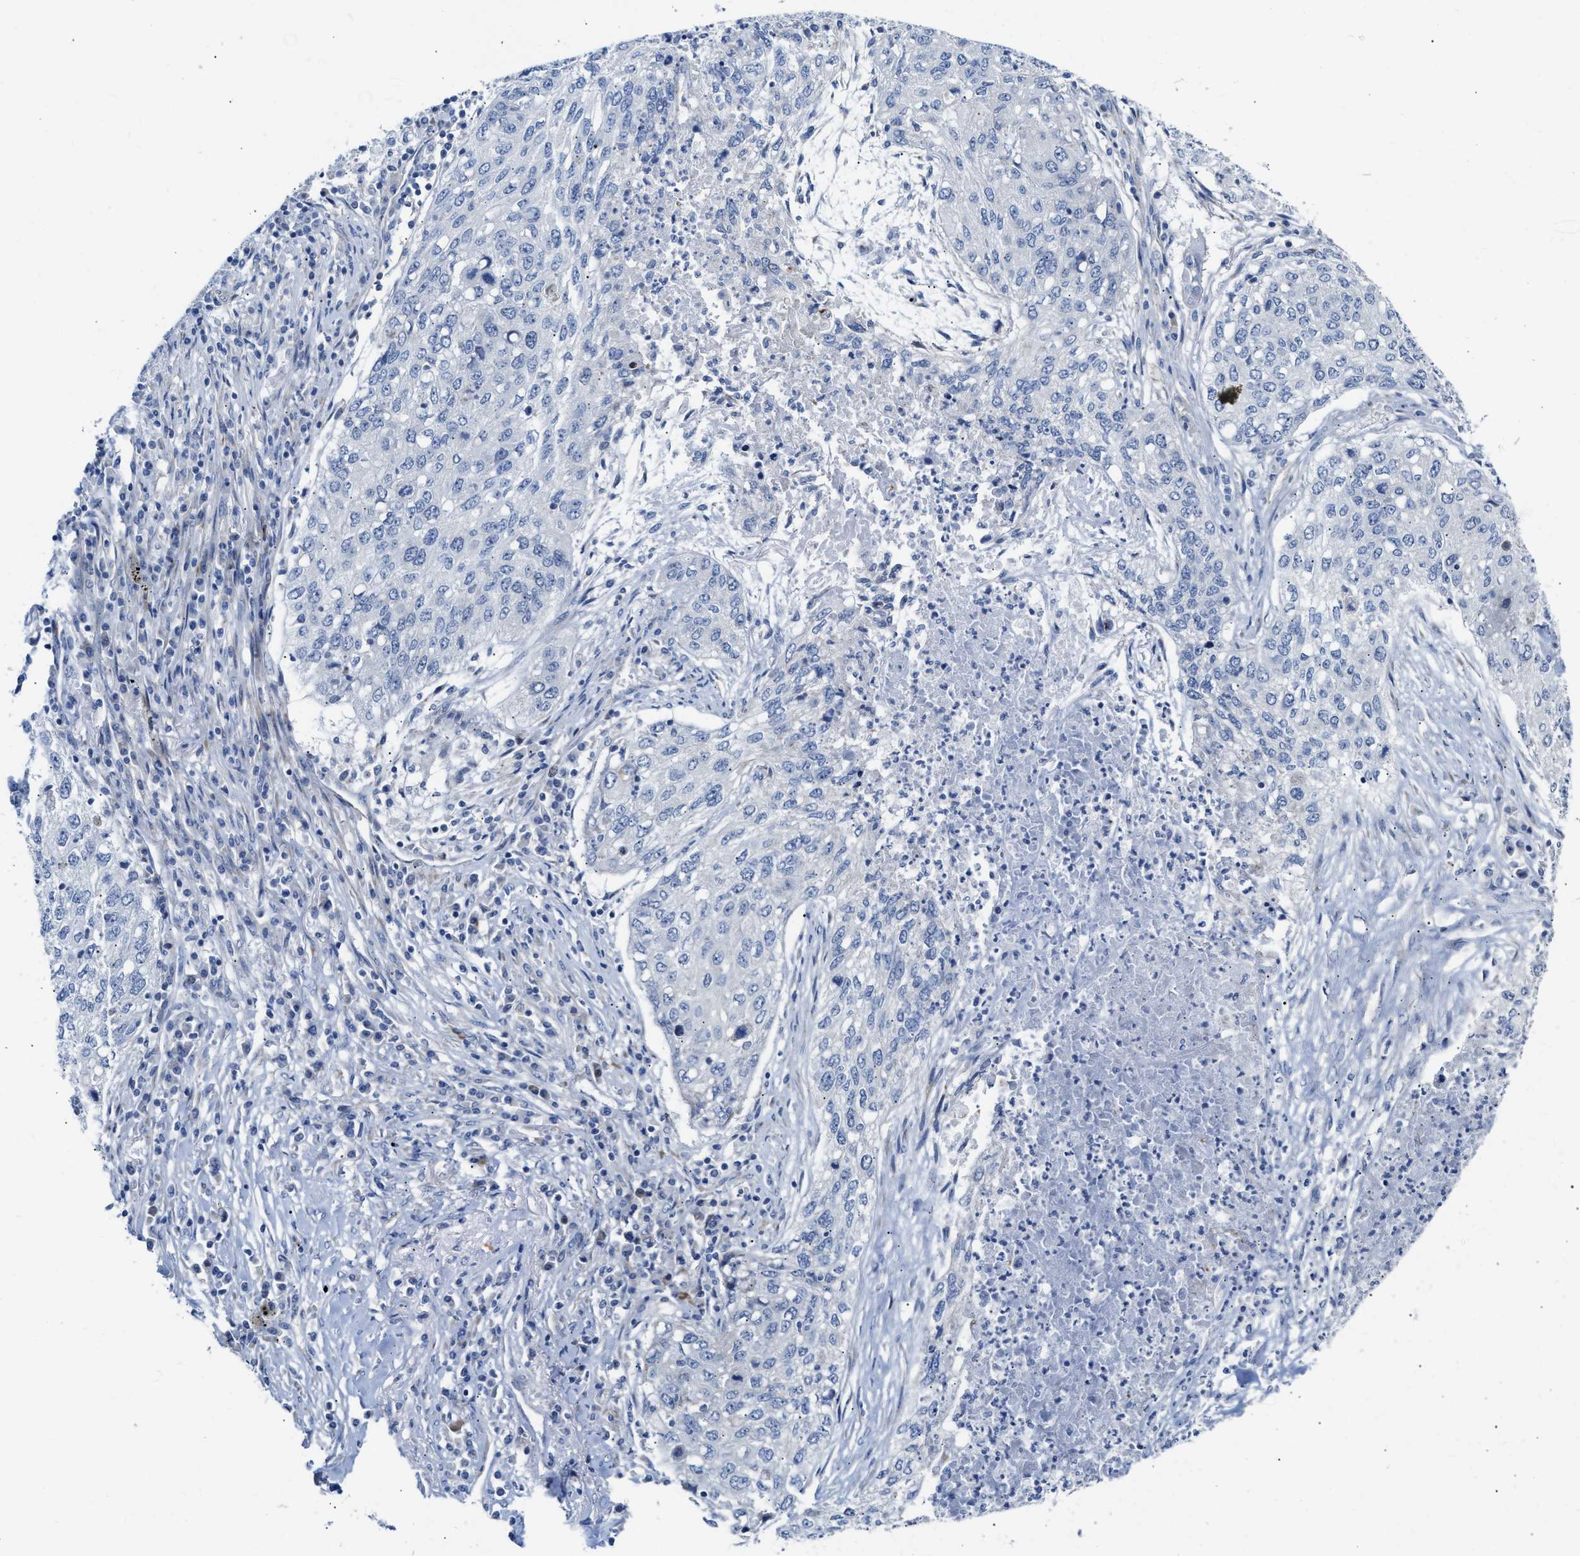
{"staining": {"intensity": "negative", "quantity": "none", "location": "none"}, "tissue": "lung cancer", "cell_type": "Tumor cells", "image_type": "cancer", "snomed": [{"axis": "morphology", "description": "Squamous cell carcinoma, NOS"}, {"axis": "topography", "description": "Lung"}], "caption": "High magnification brightfield microscopy of lung cancer stained with DAB (brown) and counterstained with hematoxylin (blue): tumor cells show no significant positivity.", "gene": "FHL1", "patient": {"sex": "female", "age": 63}}